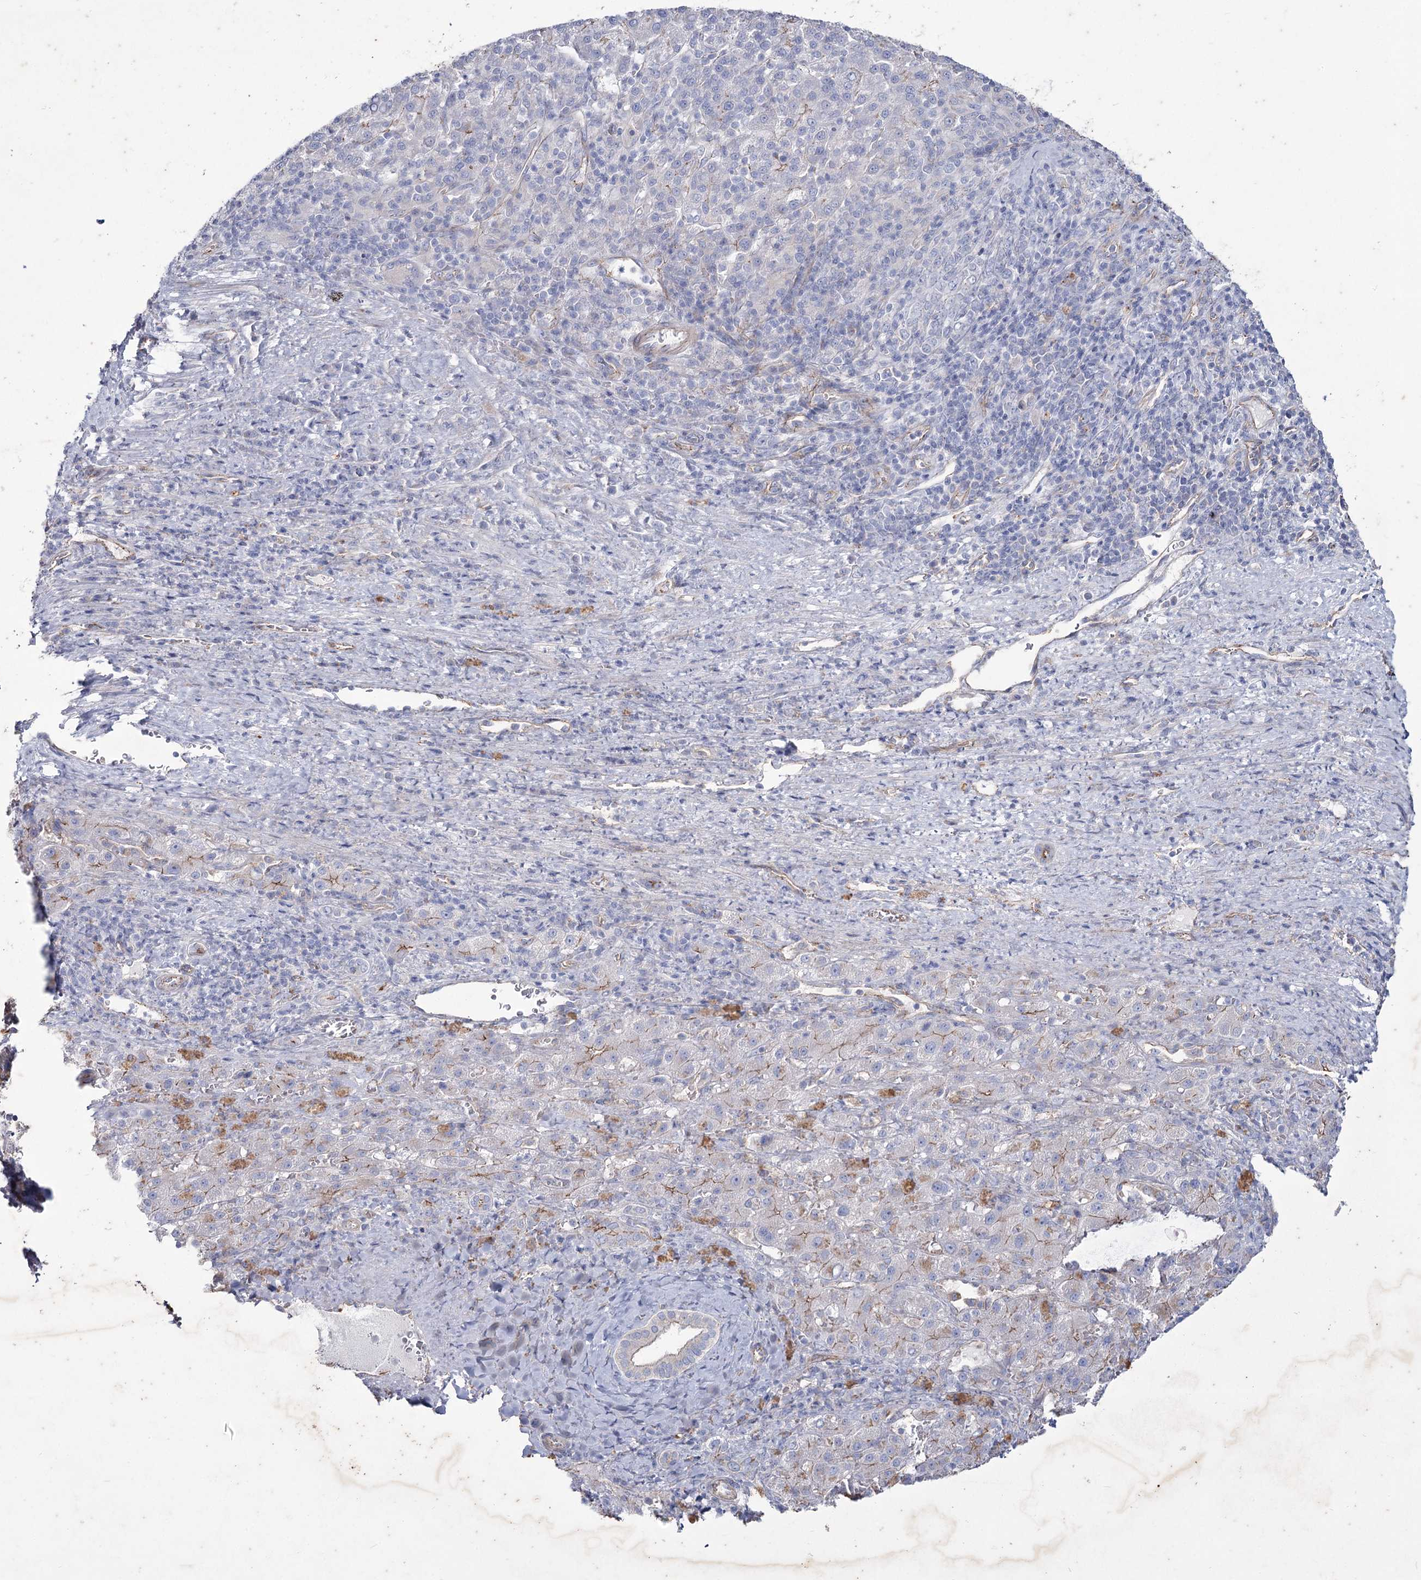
{"staining": {"intensity": "weak", "quantity": "<25%", "location": "cytoplasmic/membranous"}, "tissue": "liver cancer", "cell_type": "Tumor cells", "image_type": "cancer", "snomed": [{"axis": "morphology", "description": "Carcinoma, Hepatocellular, NOS"}, {"axis": "topography", "description": "Liver"}], "caption": "IHC histopathology image of human liver hepatocellular carcinoma stained for a protein (brown), which demonstrates no staining in tumor cells.", "gene": "LDLRAD3", "patient": {"sex": "female", "age": 58}}